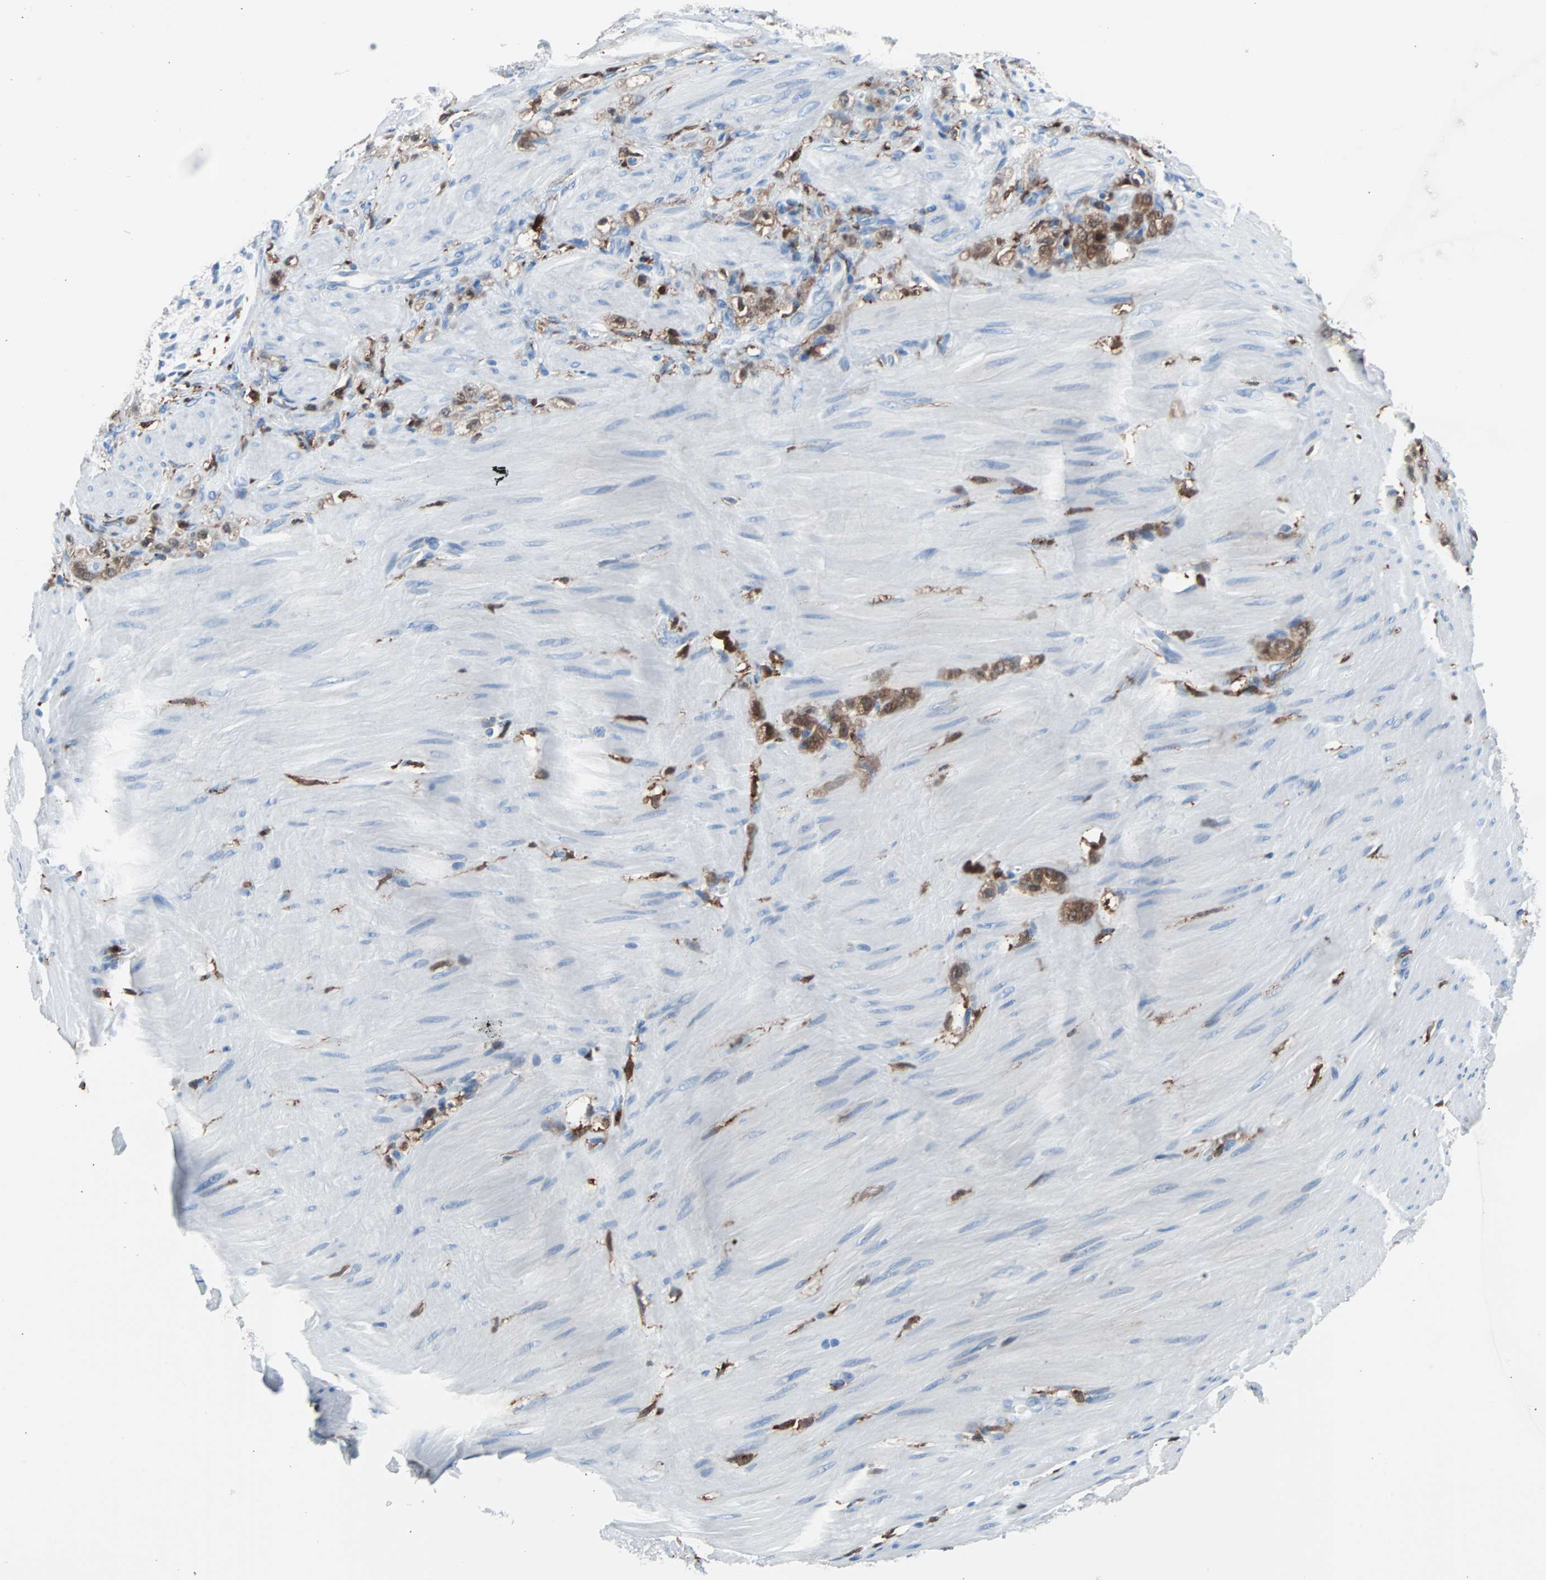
{"staining": {"intensity": "moderate", "quantity": ">75%", "location": "cytoplasmic/membranous"}, "tissue": "stomach cancer", "cell_type": "Tumor cells", "image_type": "cancer", "snomed": [{"axis": "morphology", "description": "Adenocarcinoma, NOS"}, {"axis": "topography", "description": "Stomach"}], "caption": "High-magnification brightfield microscopy of stomach cancer stained with DAB (brown) and counterstained with hematoxylin (blue). tumor cells exhibit moderate cytoplasmic/membranous expression is identified in approximately>75% of cells.", "gene": "SYK", "patient": {"sex": "male", "age": 82}}